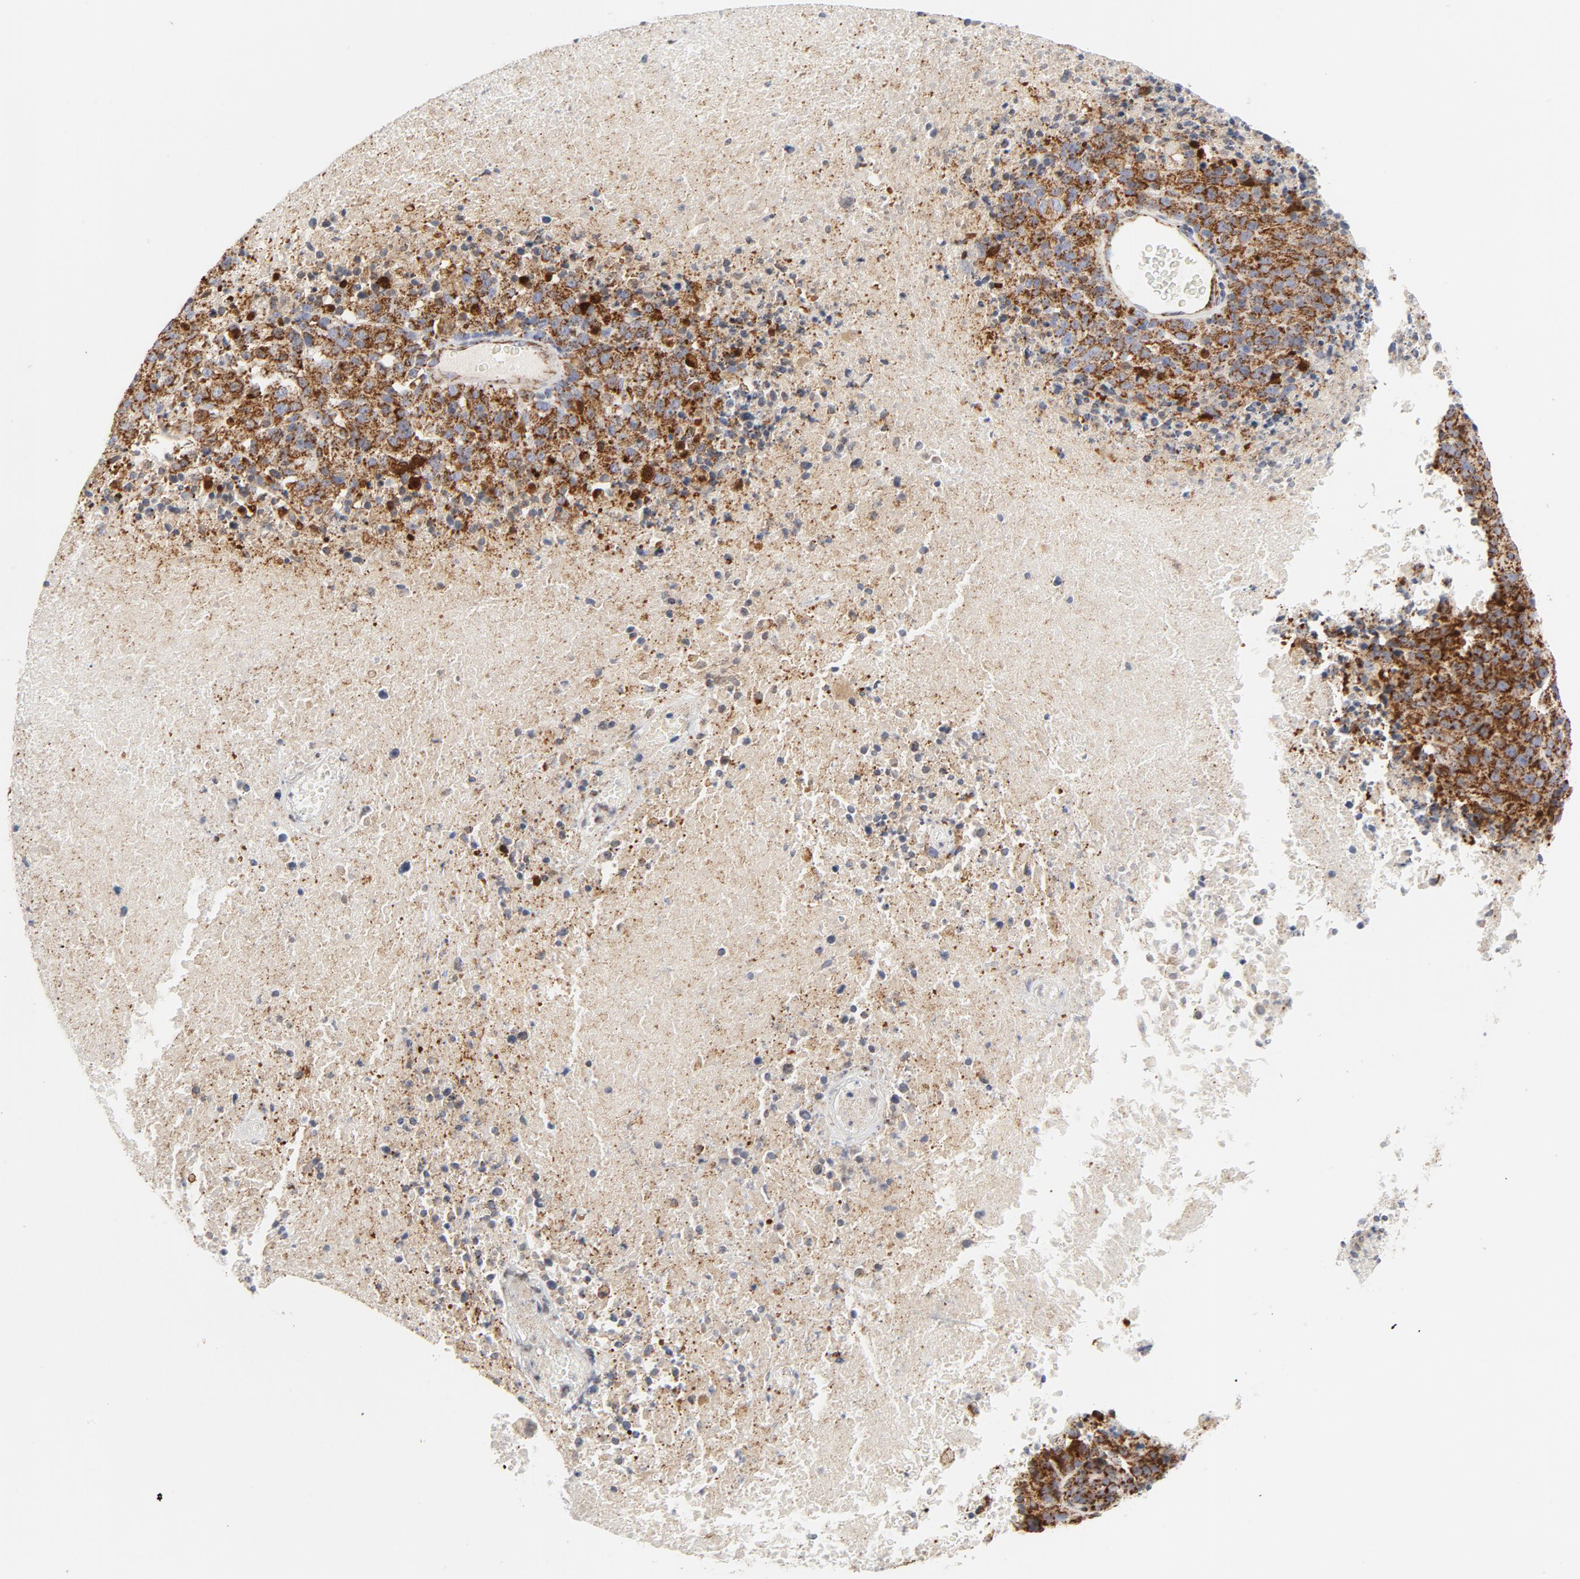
{"staining": {"intensity": "strong", "quantity": ">75%", "location": "cytoplasmic/membranous"}, "tissue": "melanoma", "cell_type": "Tumor cells", "image_type": "cancer", "snomed": [{"axis": "morphology", "description": "Malignant melanoma, Metastatic site"}, {"axis": "topography", "description": "Cerebral cortex"}], "caption": "Malignant melanoma (metastatic site) tissue reveals strong cytoplasmic/membranous staining in about >75% of tumor cells", "gene": "CYCS", "patient": {"sex": "female", "age": 52}}